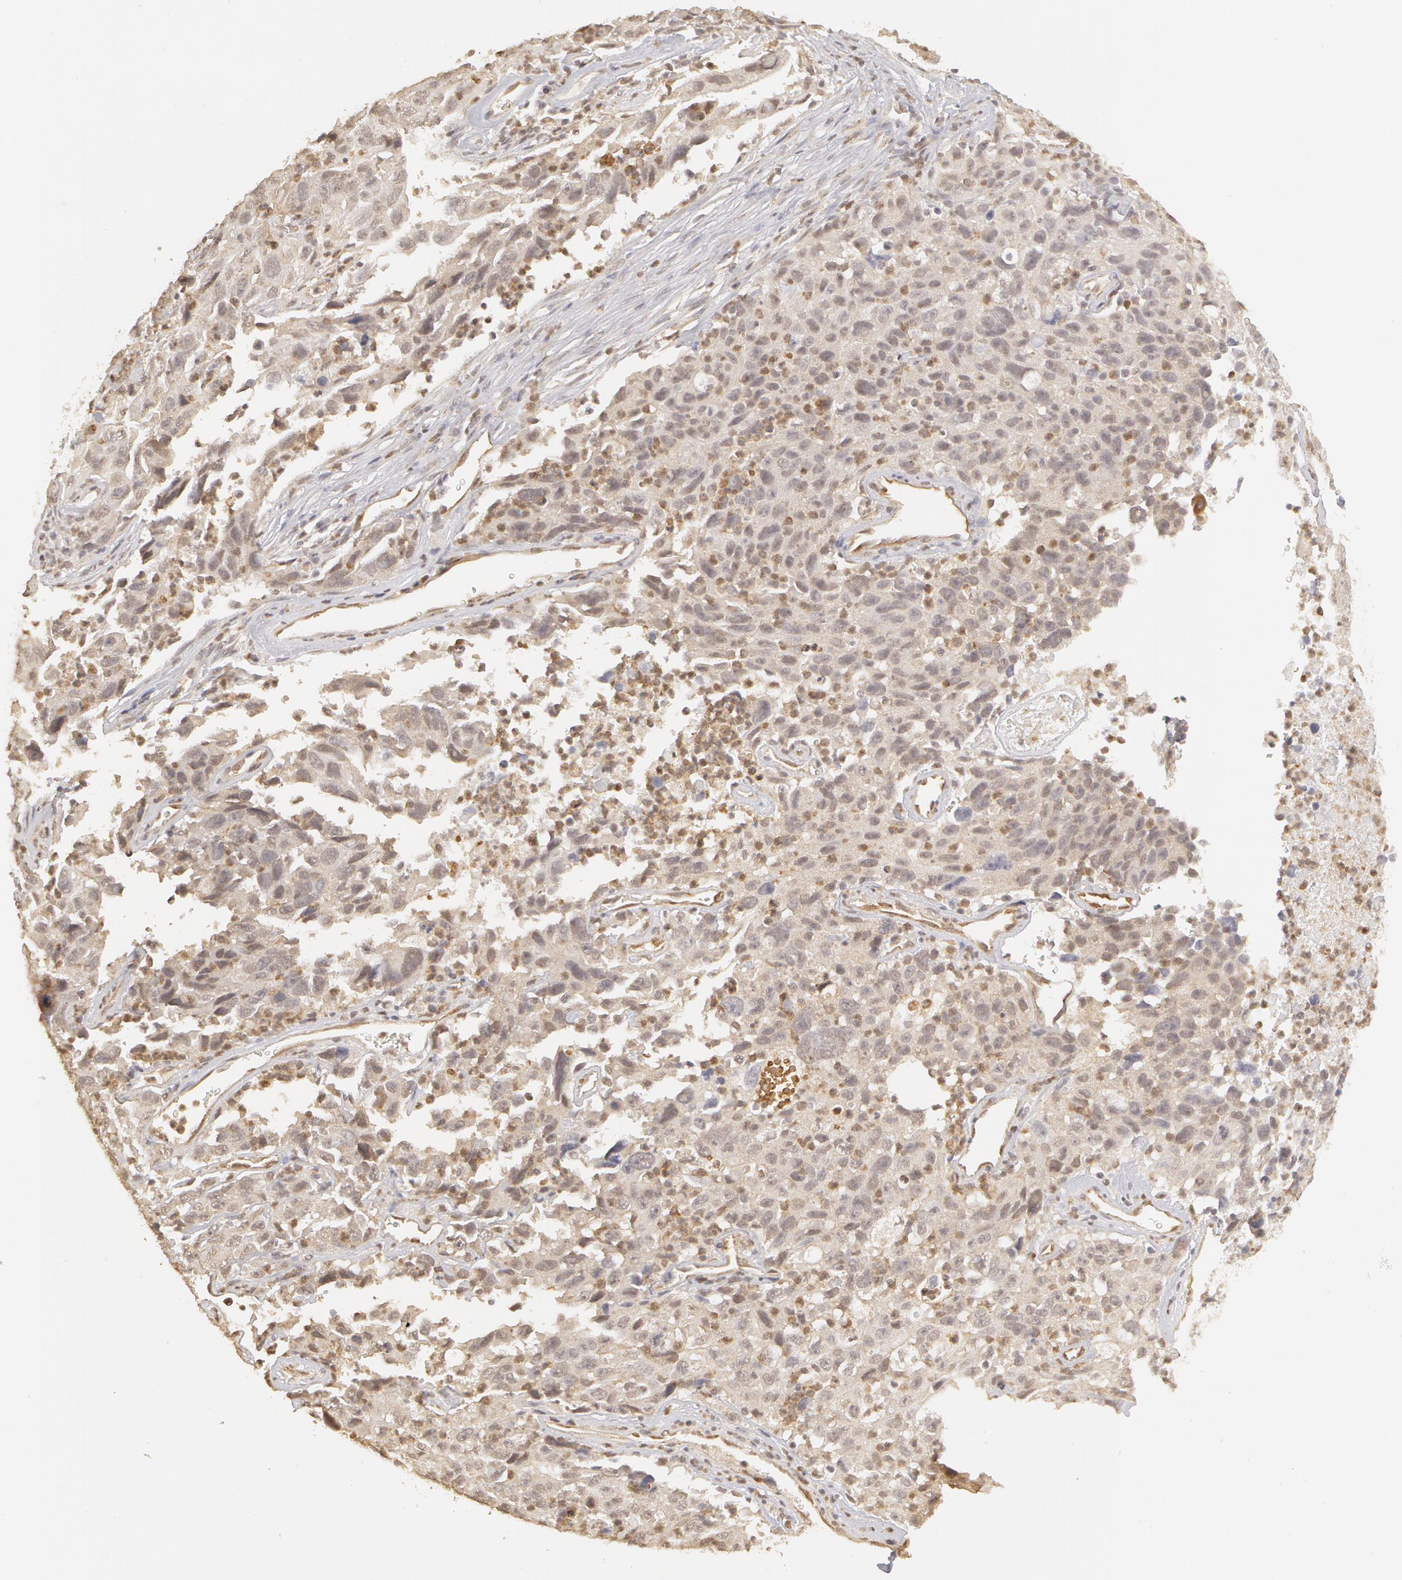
{"staining": {"intensity": "weak", "quantity": ">75%", "location": "cytoplasmic/membranous,nuclear"}, "tissue": "lung cancer", "cell_type": "Tumor cells", "image_type": "cancer", "snomed": [{"axis": "morphology", "description": "Squamous cell carcinoma, NOS"}, {"axis": "topography", "description": "Lung"}], "caption": "IHC micrograph of lung squamous cell carcinoma stained for a protein (brown), which reveals low levels of weak cytoplasmic/membranous and nuclear staining in approximately >75% of tumor cells.", "gene": "ADAM10", "patient": {"sex": "male", "age": 64}}